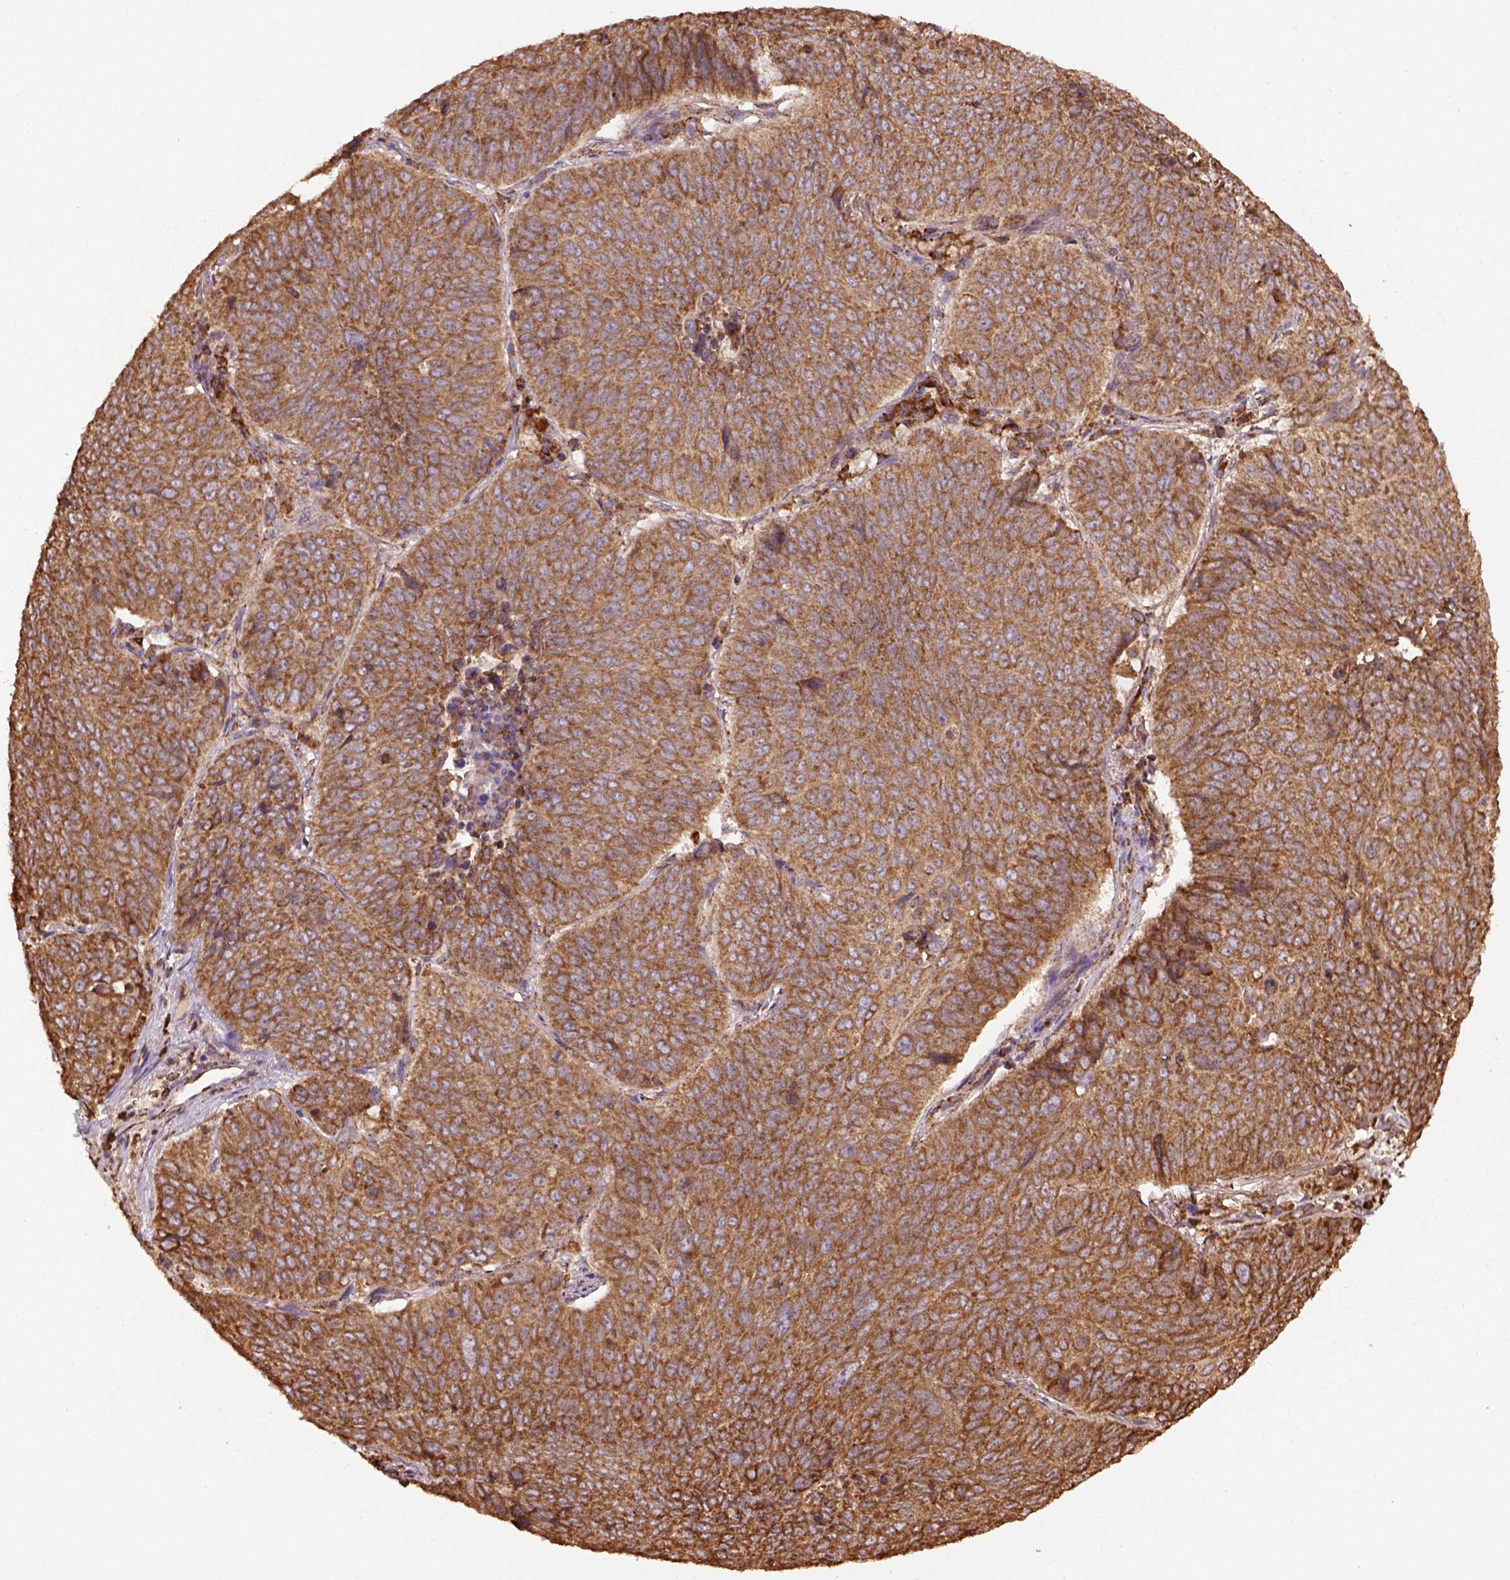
{"staining": {"intensity": "moderate", "quantity": ">75%", "location": "cytoplasmic/membranous"}, "tissue": "lung cancer", "cell_type": "Tumor cells", "image_type": "cancer", "snomed": [{"axis": "morphology", "description": "Normal tissue, NOS"}, {"axis": "morphology", "description": "Squamous cell carcinoma, NOS"}, {"axis": "topography", "description": "Bronchus"}, {"axis": "topography", "description": "Lung"}], "caption": "Lung squamous cell carcinoma stained with a brown dye displays moderate cytoplasmic/membranous positive expression in about >75% of tumor cells.", "gene": "MAPK8IP3", "patient": {"sex": "male", "age": 64}}